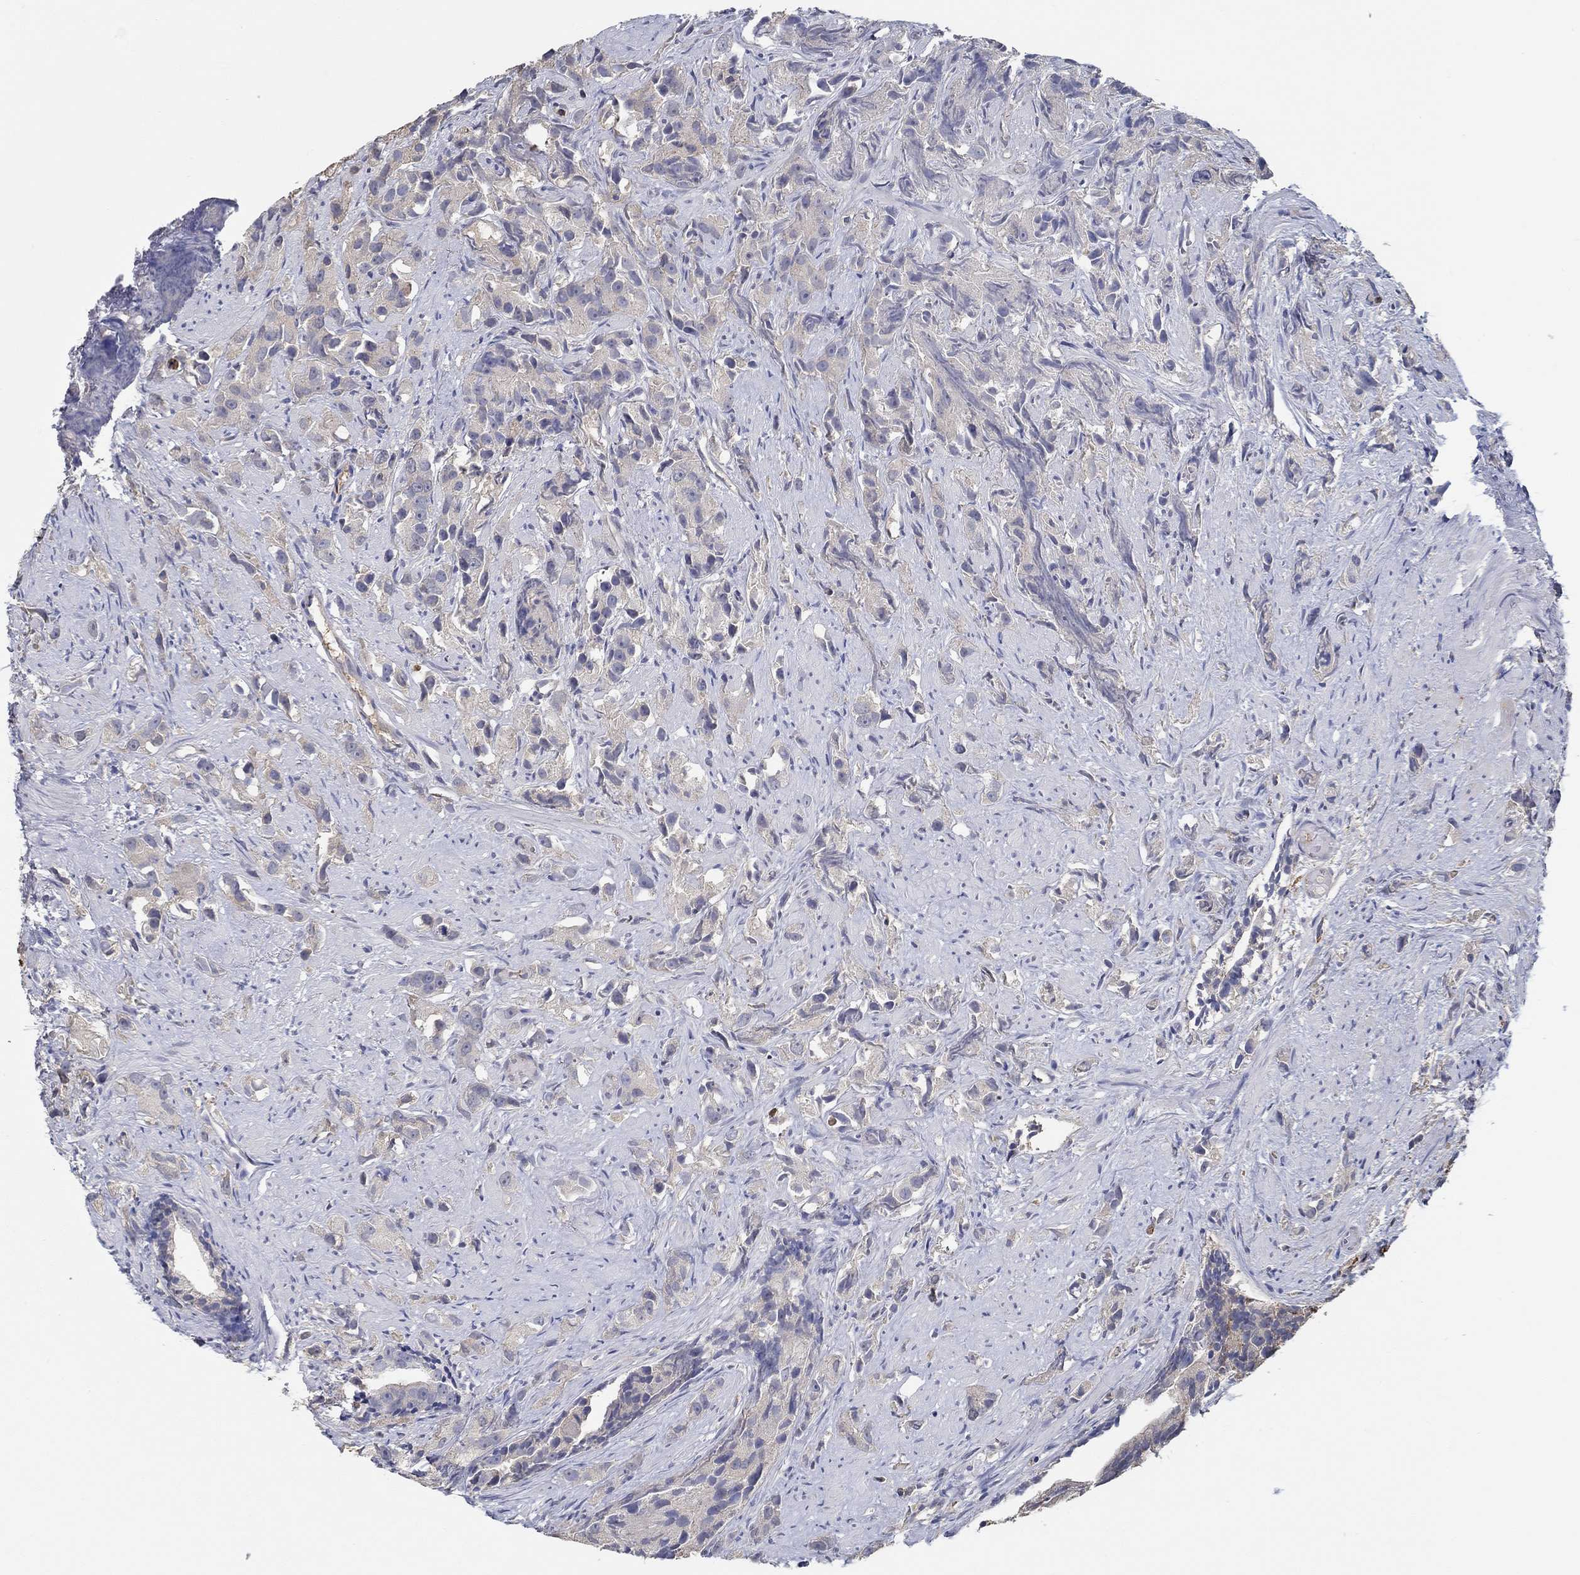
{"staining": {"intensity": "negative", "quantity": "none", "location": "none"}, "tissue": "prostate cancer", "cell_type": "Tumor cells", "image_type": "cancer", "snomed": [{"axis": "morphology", "description": "Adenocarcinoma, High grade"}, {"axis": "topography", "description": "Prostate"}], "caption": "Protein analysis of prostate cancer (high-grade adenocarcinoma) displays no significant expression in tumor cells.", "gene": "IL10", "patient": {"sex": "male", "age": 90}}